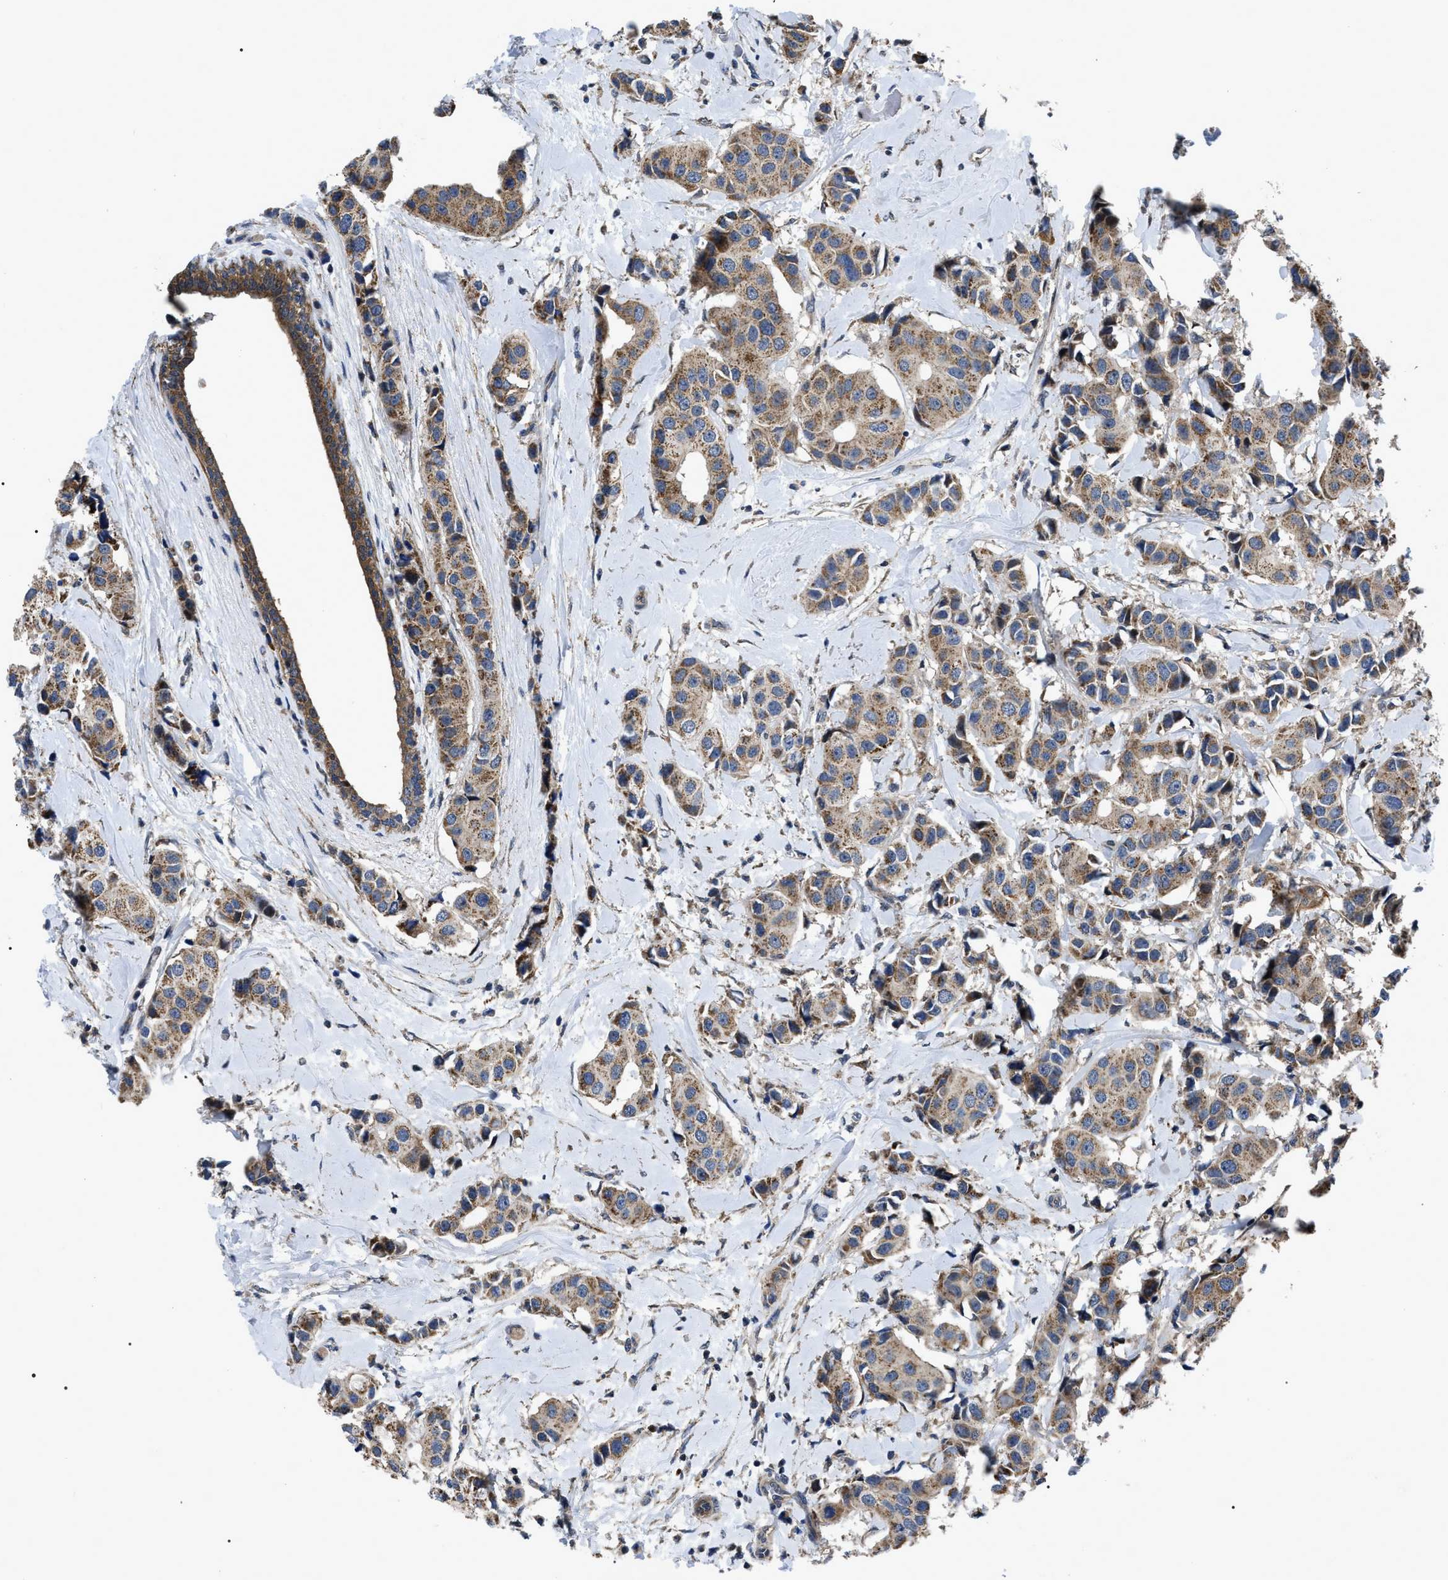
{"staining": {"intensity": "moderate", "quantity": ">75%", "location": "cytoplasmic/membranous"}, "tissue": "breast cancer", "cell_type": "Tumor cells", "image_type": "cancer", "snomed": [{"axis": "morphology", "description": "Normal tissue, NOS"}, {"axis": "morphology", "description": "Duct carcinoma"}, {"axis": "topography", "description": "Breast"}], "caption": "Tumor cells reveal moderate cytoplasmic/membranous expression in approximately >75% of cells in breast infiltrating ductal carcinoma.", "gene": "PPWD1", "patient": {"sex": "female", "age": 39}}